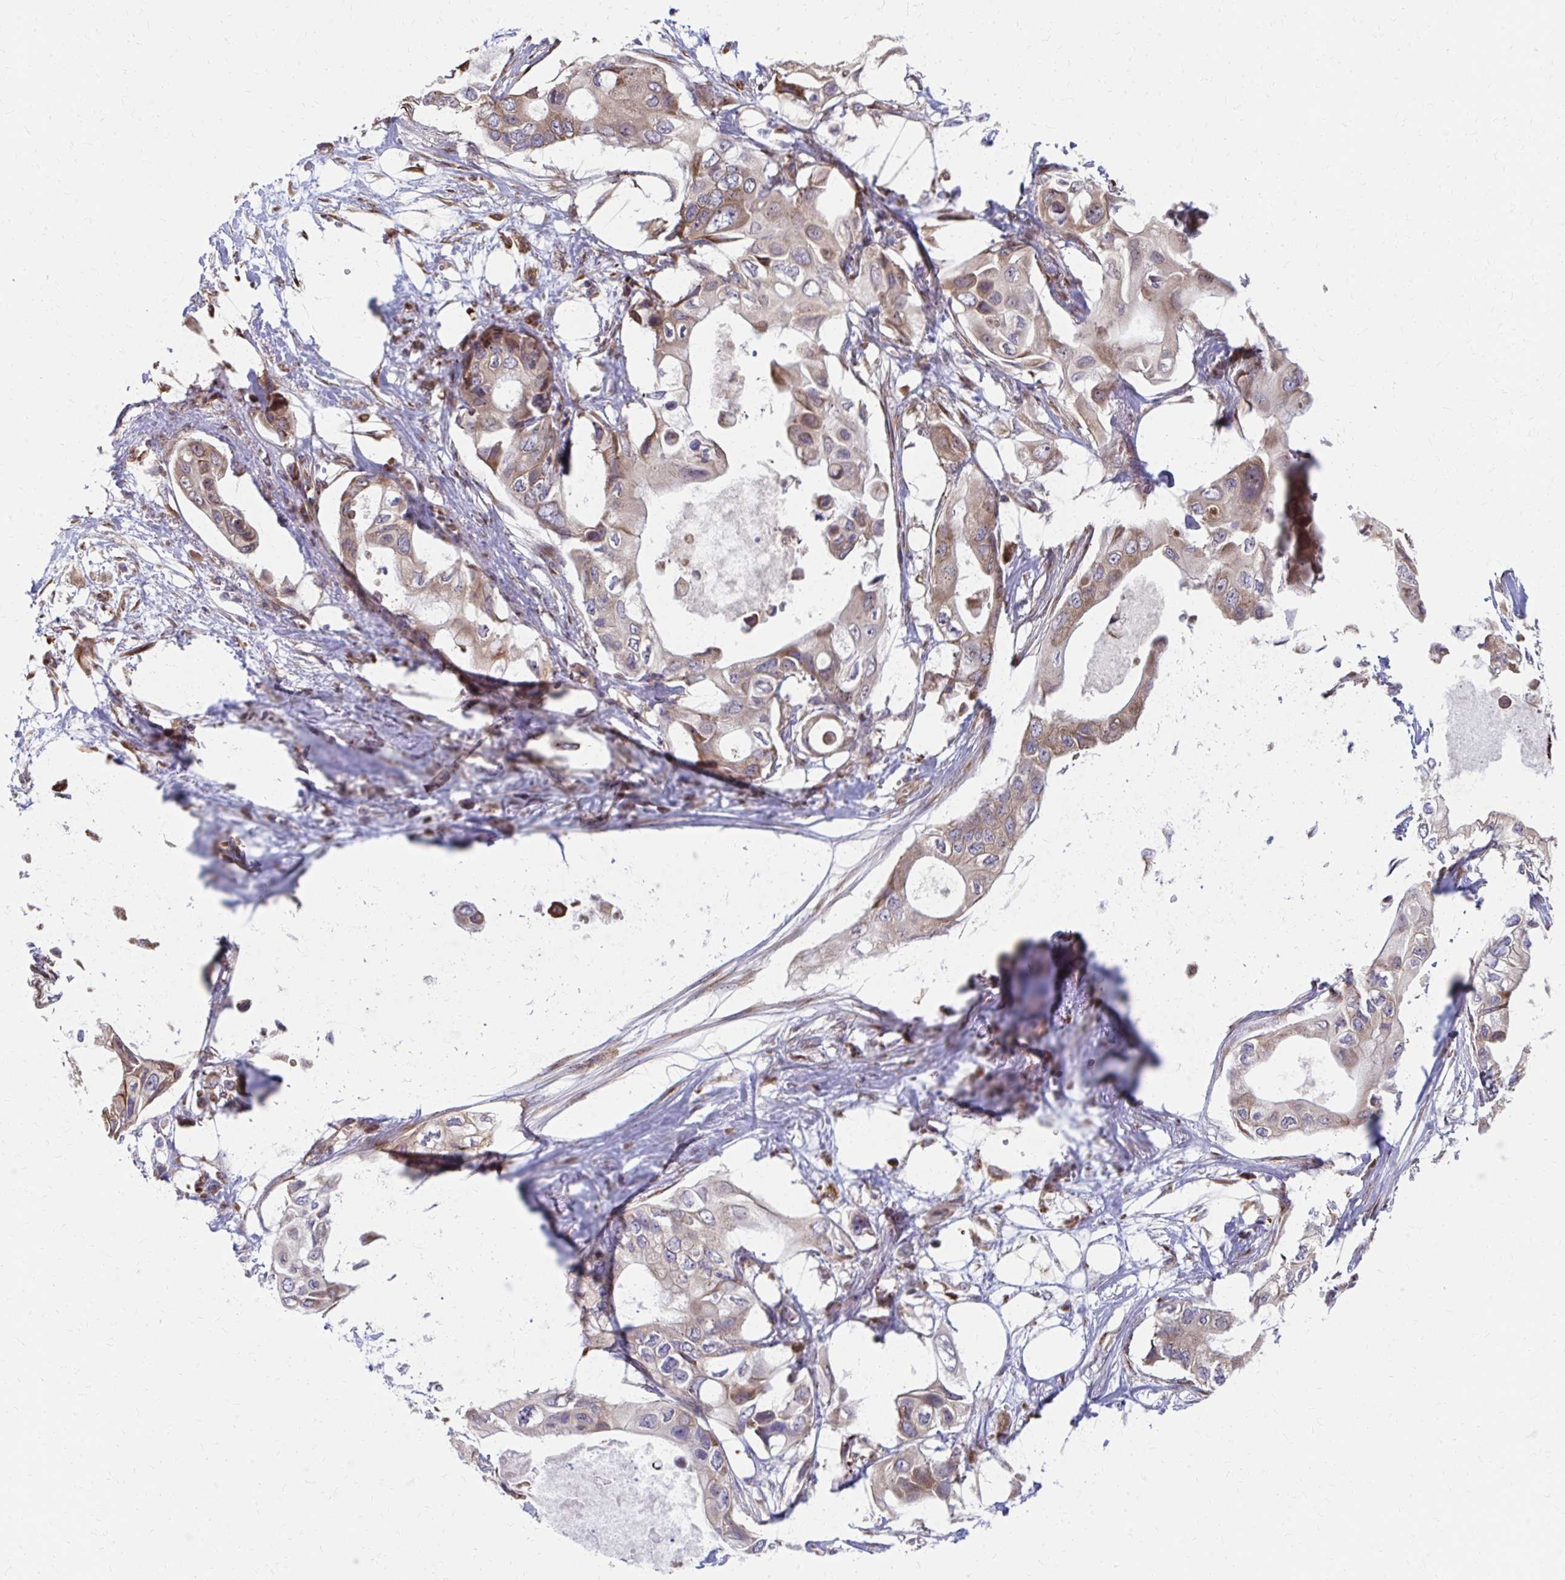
{"staining": {"intensity": "weak", "quantity": "25%-75%", "location": "cytoplasmic/membranous"}, "tissue": "pancreatic cancer", "cell_type": "Tumor cells", "image_type": "cancer", "snomed": [{"axis": "morphology", "description": "Adenocarcinoma, NOS"}, {"axis": "topography", "description": "Pancreas"}], "caption": "Adenocarcinoma (pancreatic) stained with DAB immunohistochemistry shows low levels of weak cytoplasmic/membranous expression in approximately 25%-75% of tumor cells.", "gene": "ZNF778", "patient": {"sex": "female", "age": 63}}